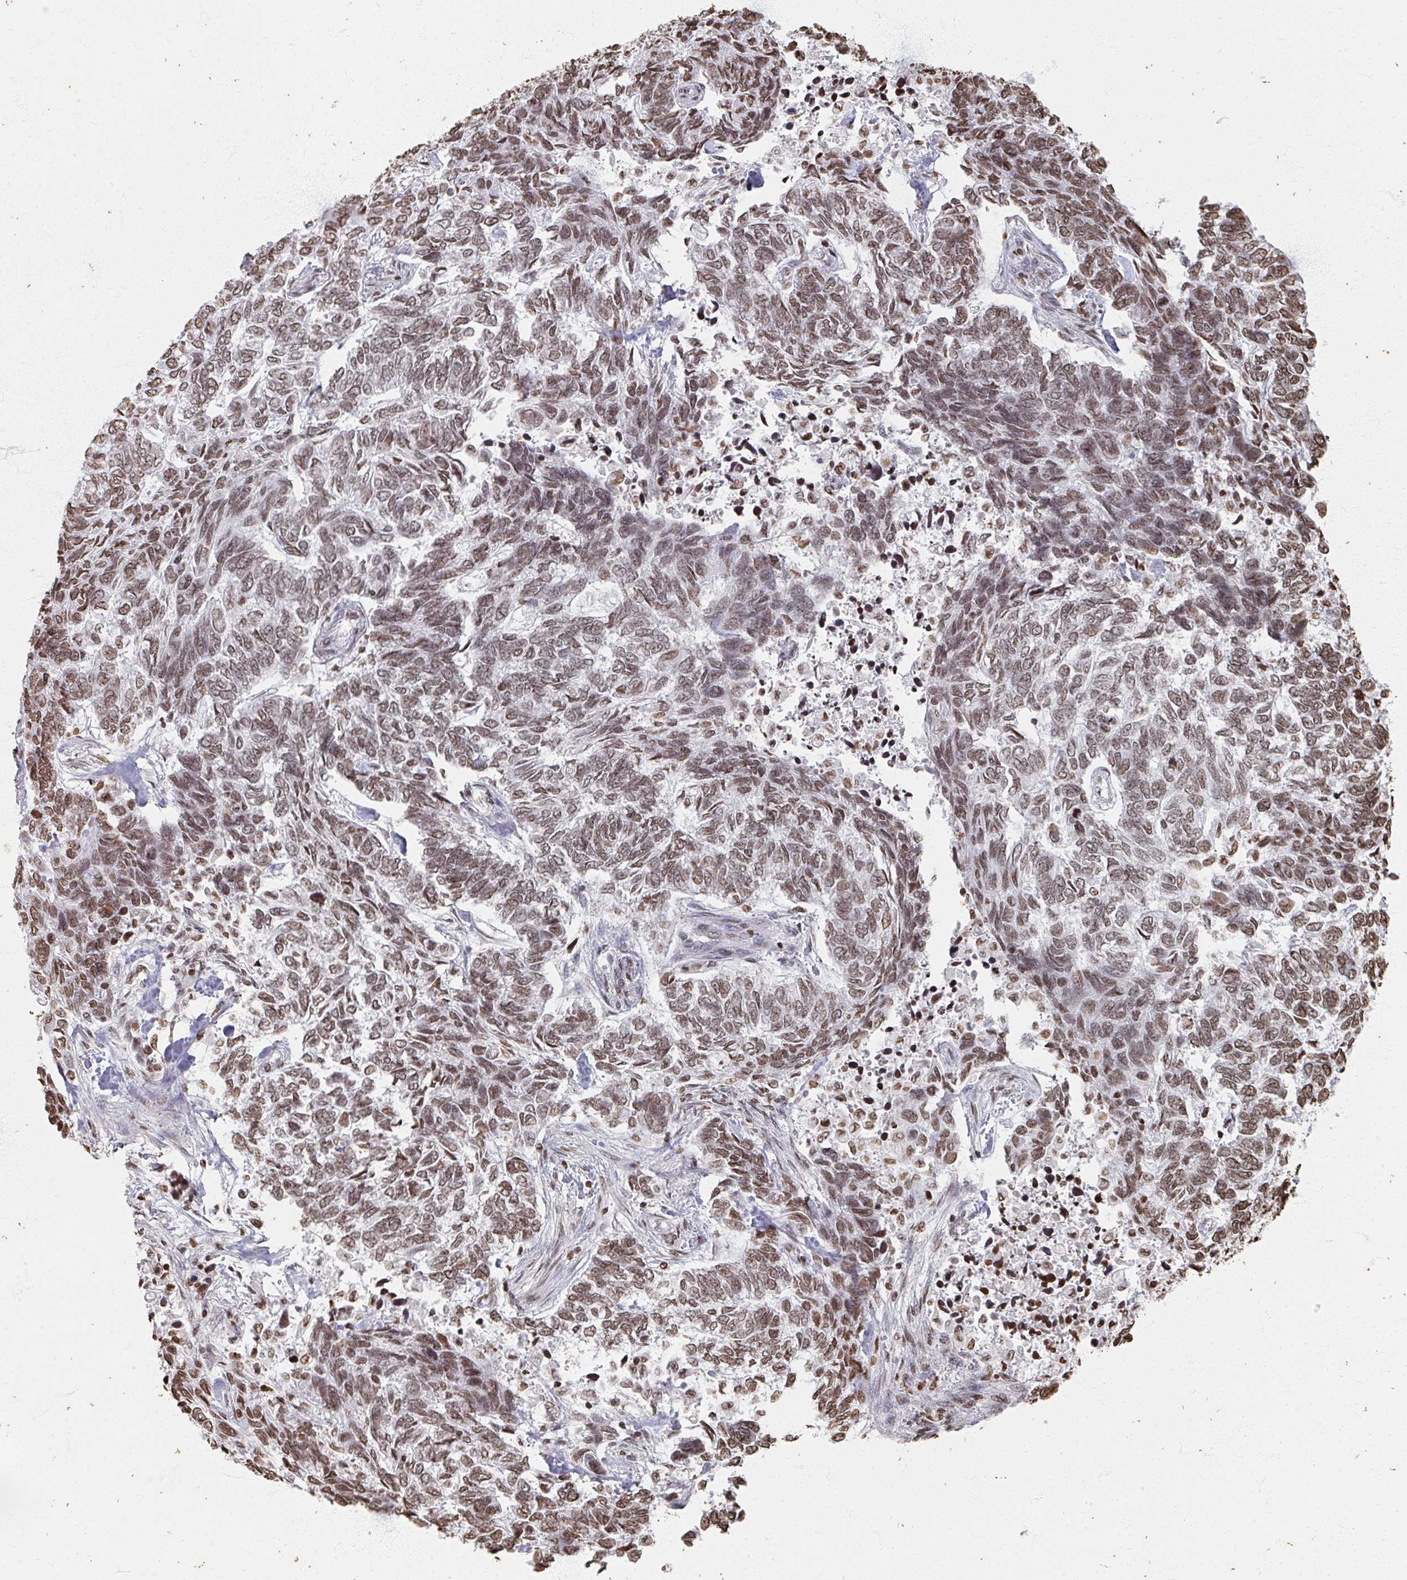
{"staining": {"intensity": "moderate", "quantity": ">75%", "location": "nuclear"}, "tissue": "skin cancer", "cell_type": "Tumor cells", "image_type": "cancer", "snomed": [{"axis": "morphology", "description": "Basal cell carcinoma"}, {"axis": "topography", "description": "Skin"}], "caption": "Skin basal cell carcinoma stained with DAB (3,3'-diaminobenzidine) immunohistochemistry shows medium levels of moderate nuclear expression in approximately >75% of tumor cells. Immunohistochemistry (ihc) stains the protein of interest in brown and the nuclei are stained blue.", "gene": "DCUN1D5", "patient": {"sex": "female", "age": 65}}